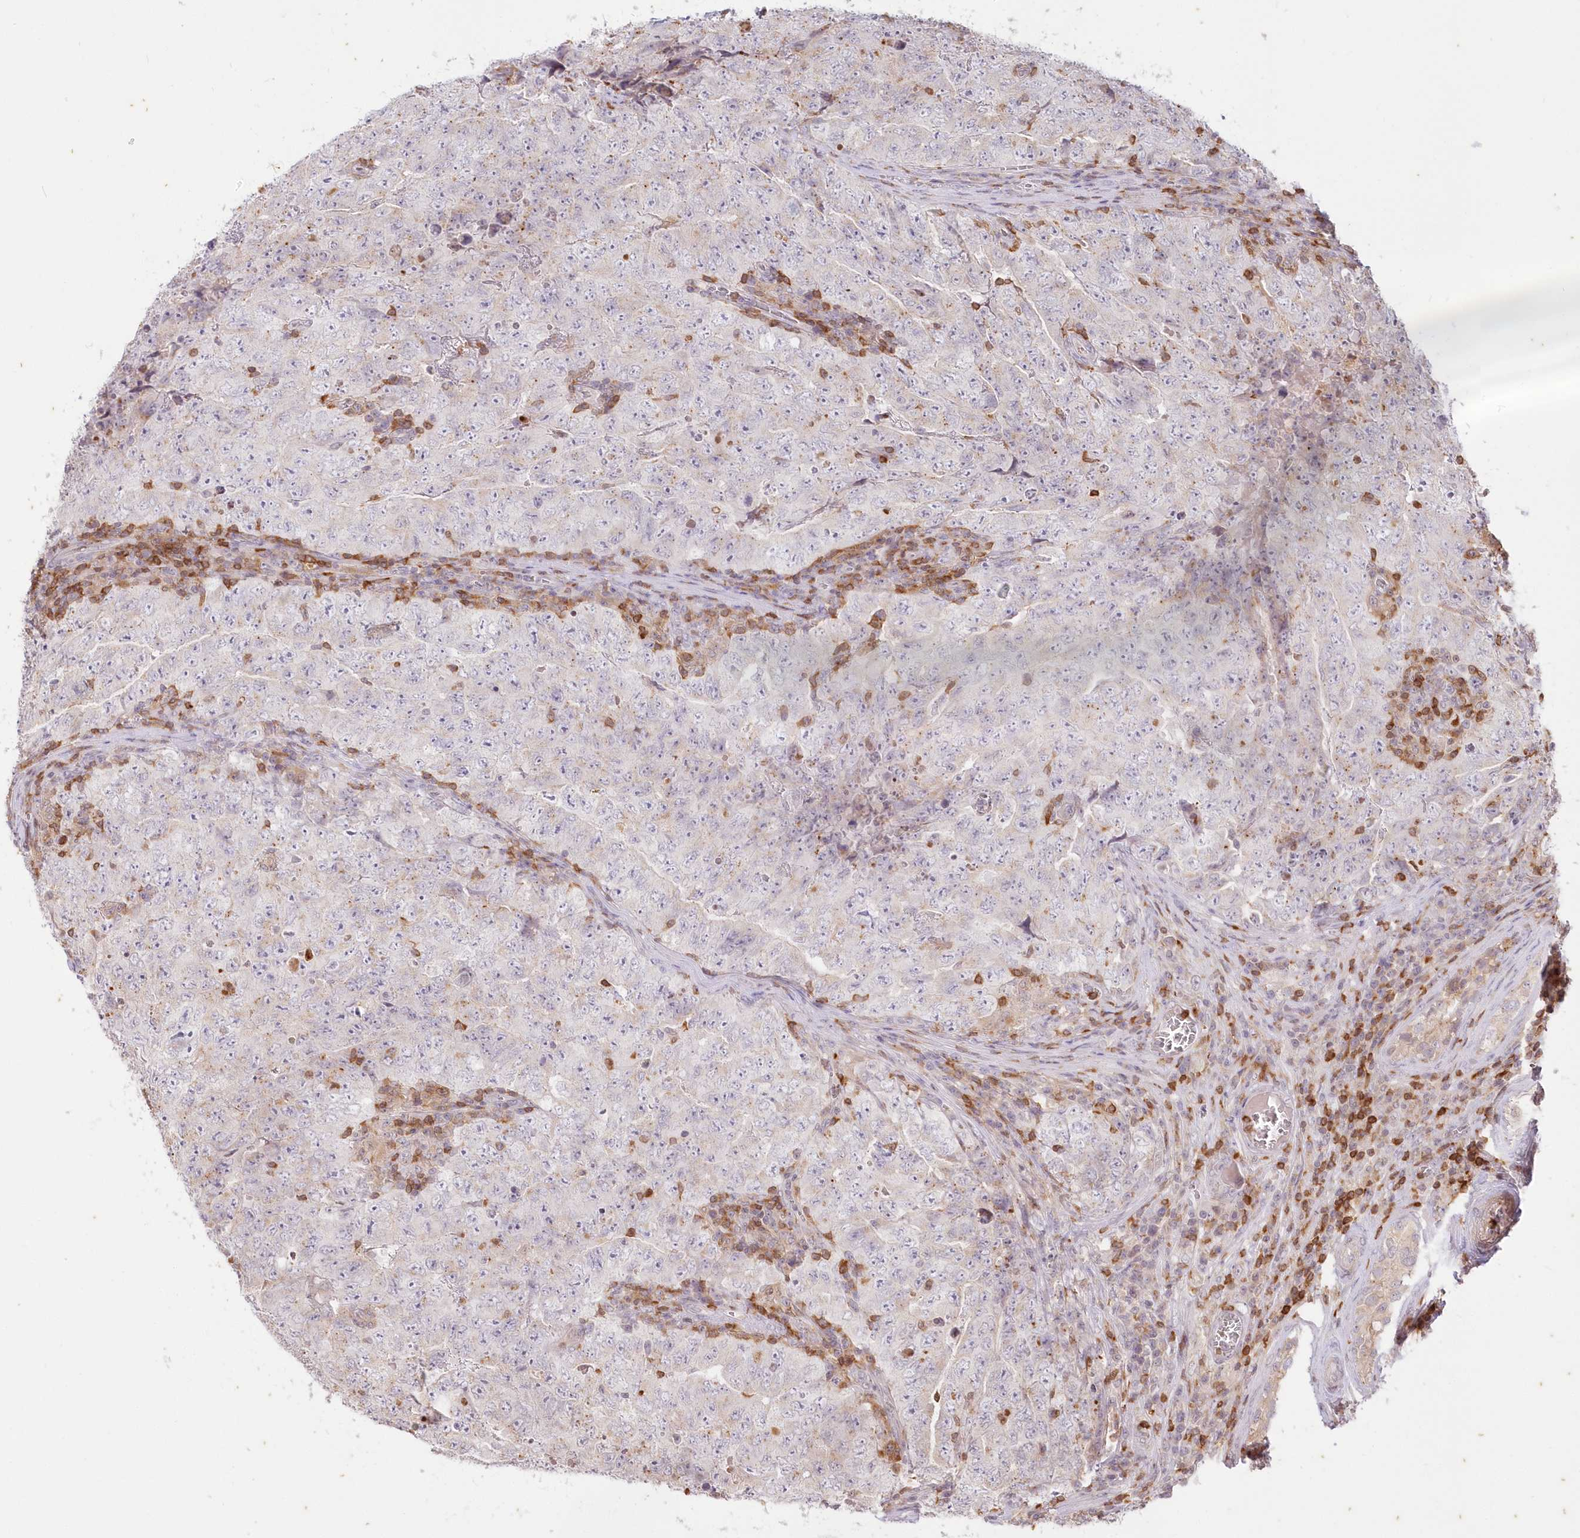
{"staining": {"intensity": "negative", "quantity": "none", "location": "none"}, "tissue": "testis cancer", "cell_type": "Tumor cells", "image_type": "cancer", "snomed": [{"axis": "morphology", "description": "Carcinoma, Embryonal, NOS"}, {"axis": "topography", "description": "Testis"}], "caption": "Tumor cells show no significant staining in testis cancer (embryonal carcinoma). (DAB (3,3'-diaminobenzidine) immunohistochemistry with hematoxylin counter stain).", "gene": "MTMR3", "patient": {"sex": "male", "age": 26}}